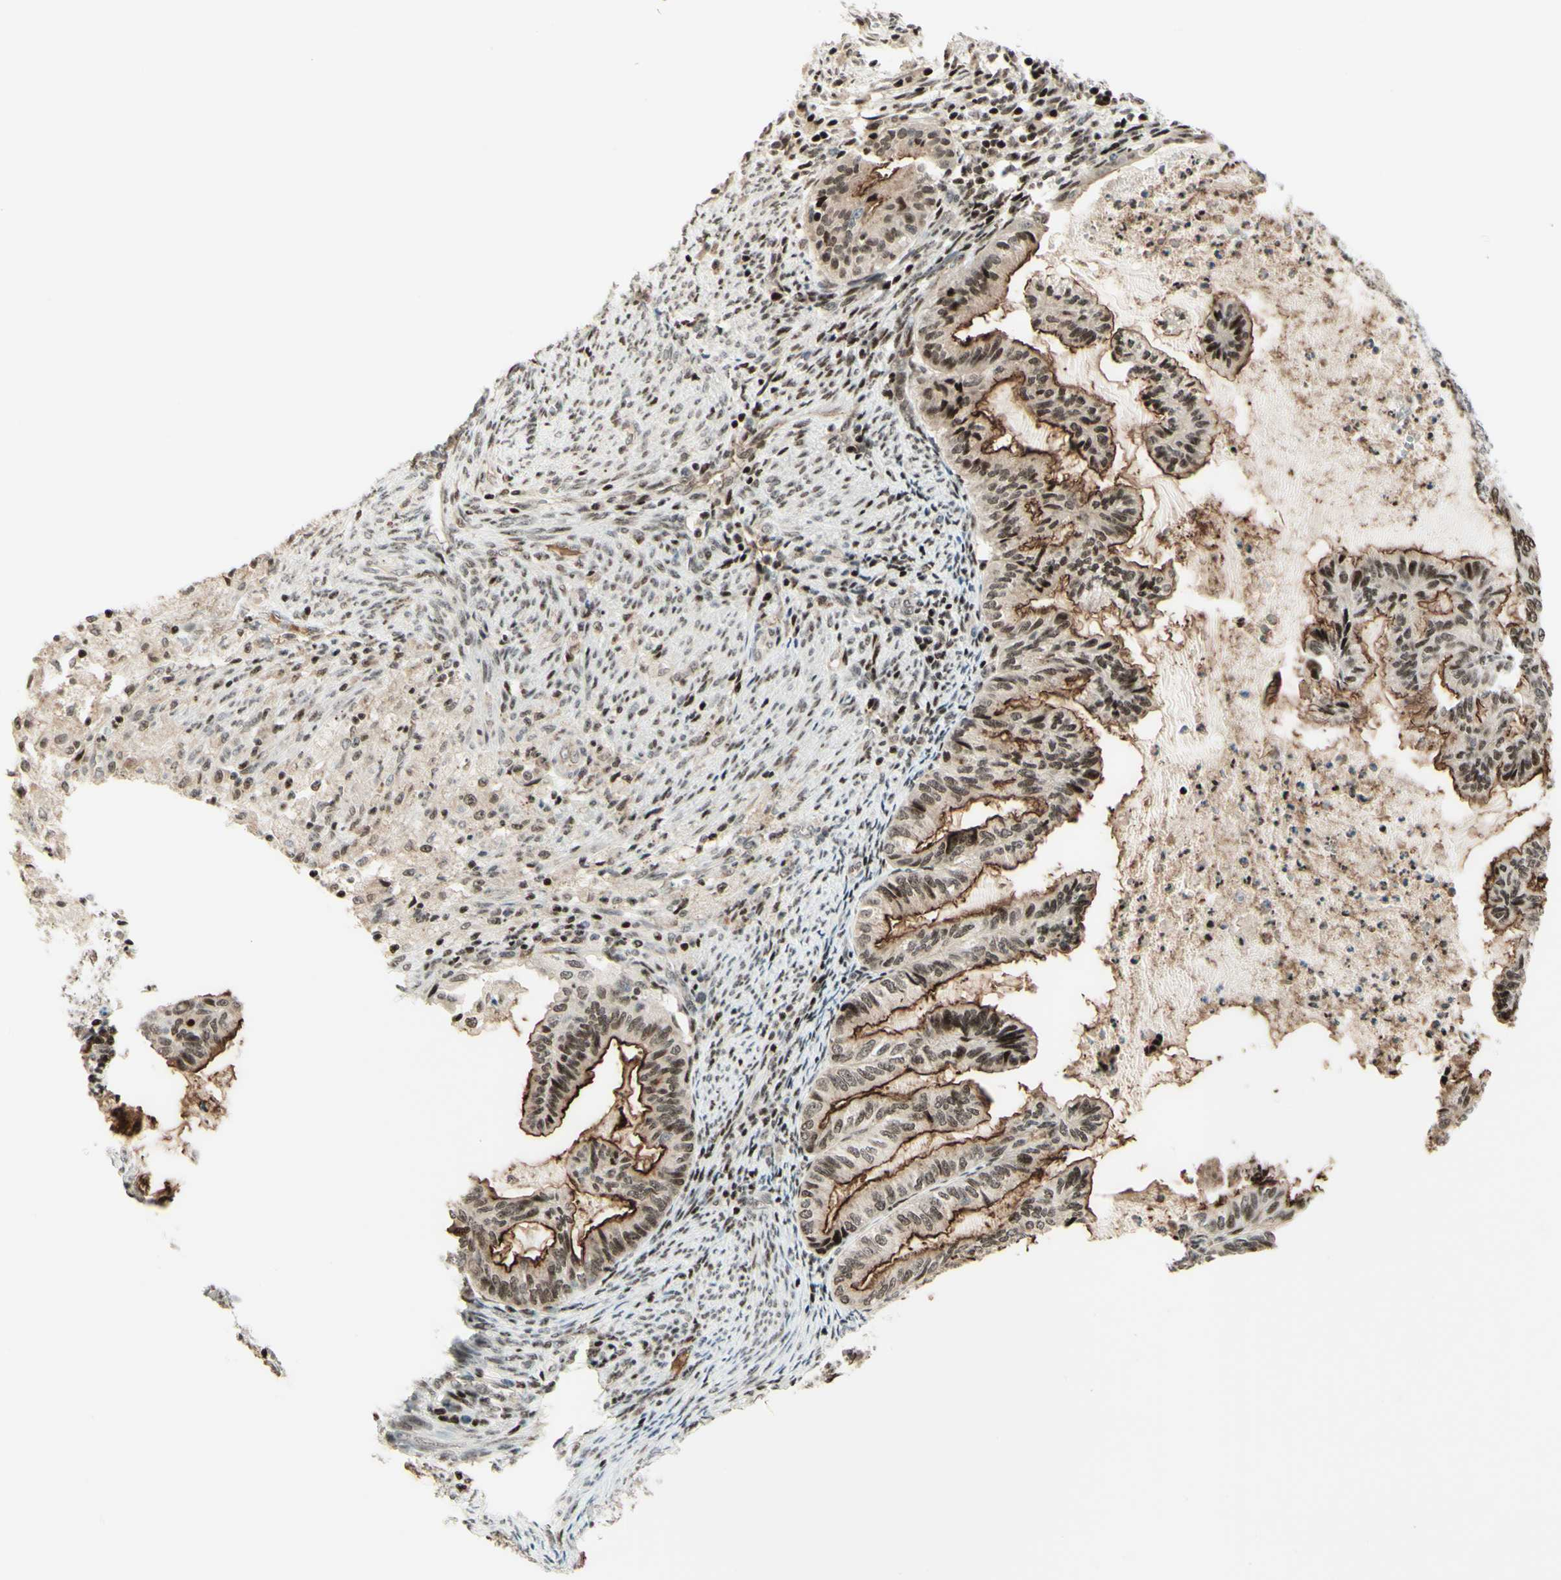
{"staining": {"intensity": "moderate", "quantity": ">75%", "location": "cytoplasmic/membranous,nuclear"}, "tissue": "cervical cancer", "cell_type": "Tumor cells", "image_type": "cancer", "snomed": [{"axis": "morphology", "description": "Normal tissue, NOS"}, {"axis": "morphology", "description": "Adenocarcinoma, NOS"}, {"axis": "topography", "description": "Cervix"}, {"axis": "topography", "description": "Endometrium"}], "caption": "Immunohistochemistry (IHC) histopathology image of cervical adenocarcinoma stained for a protein (brown), which displays medium levels of moderate cytoplasmic/membranous and nuclear expression in approximately >75% of tumor cells.", "gene": "CDKL5", "patient": {"sex": "female", "age": 86}}